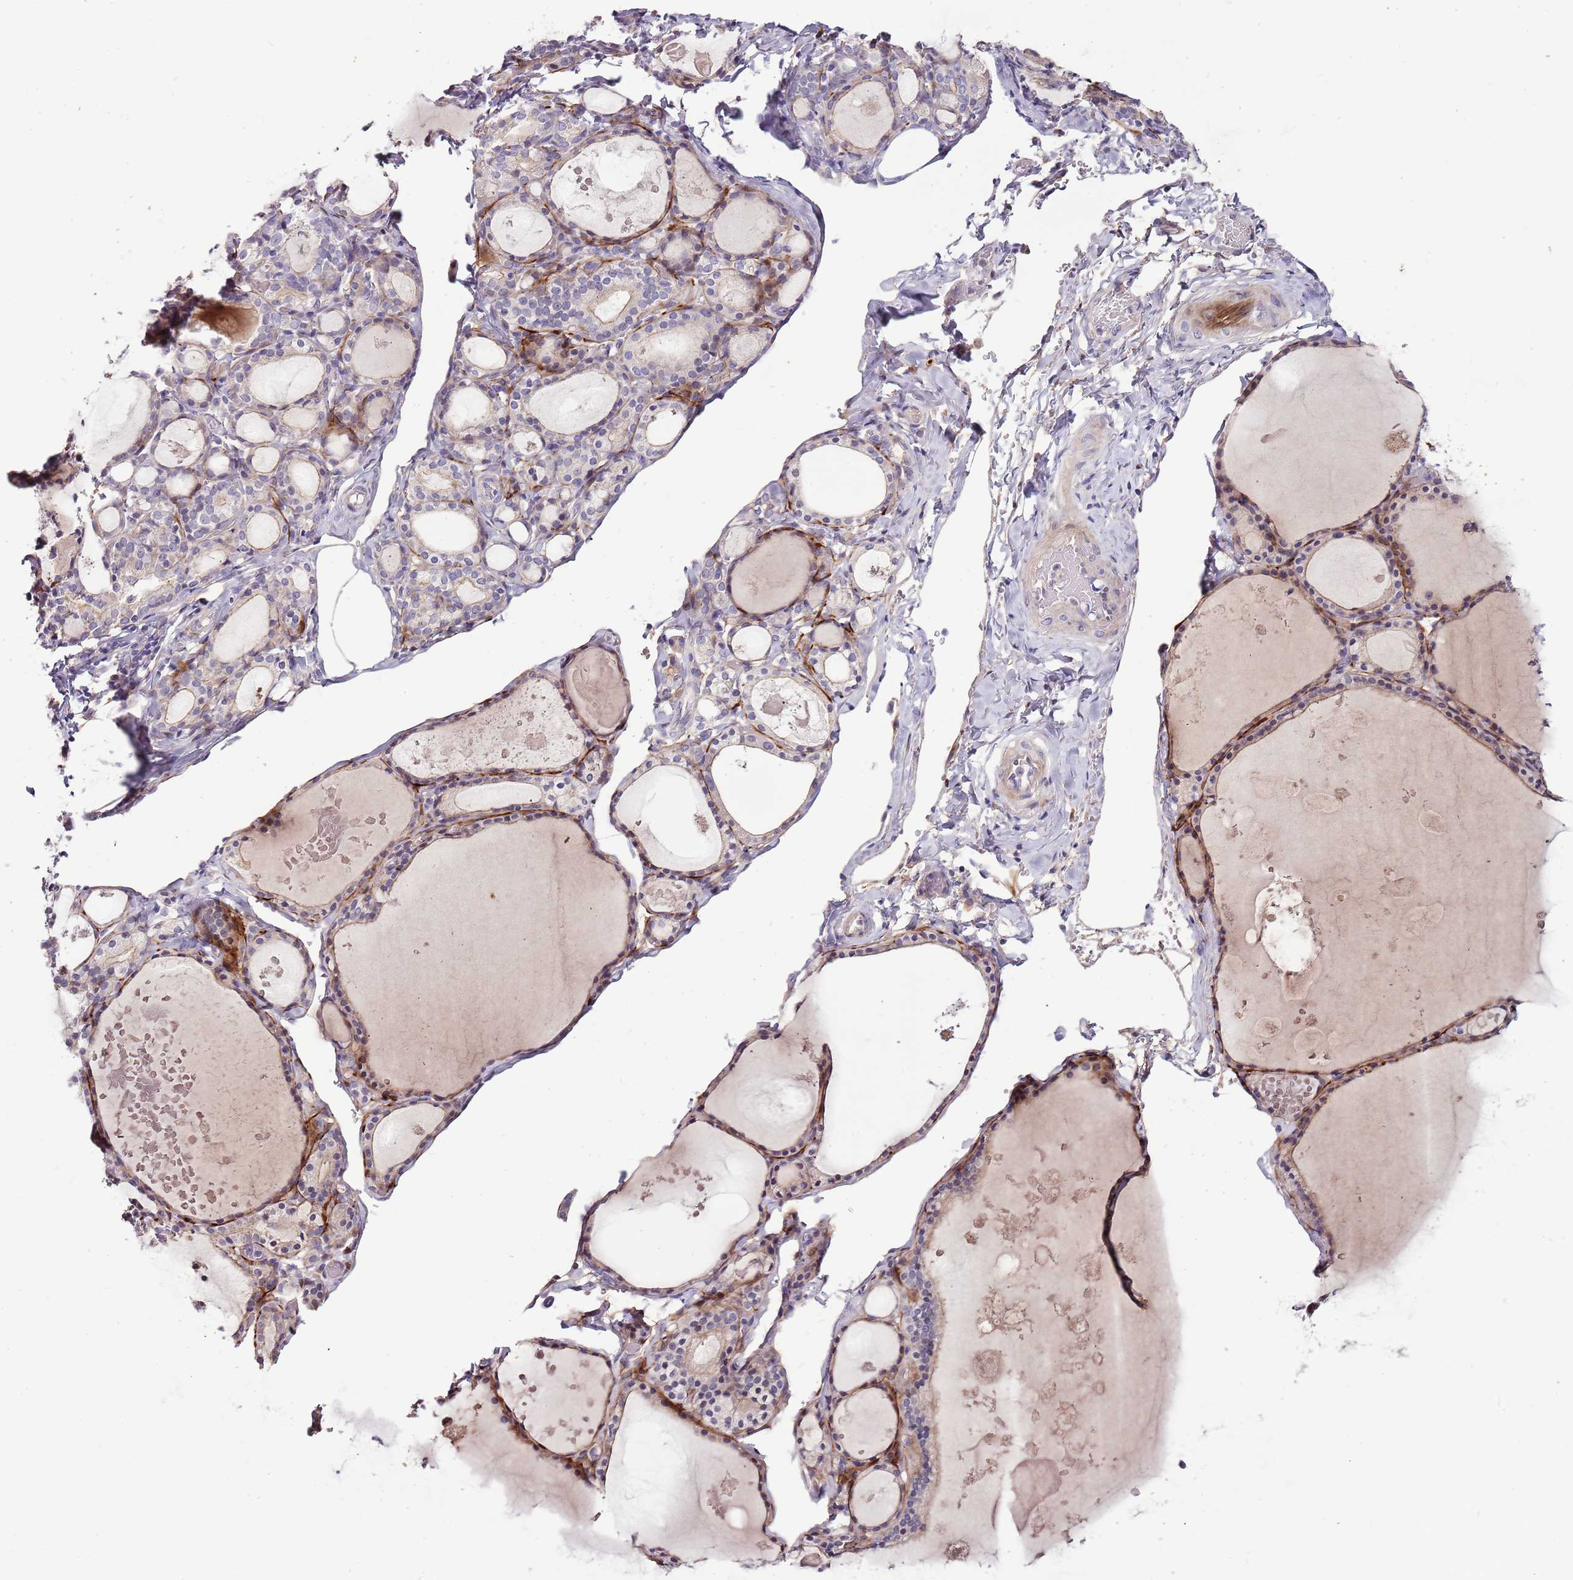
{"staining": {"intensity": "weak", "quantity": "<25%", "location": "cytoplasmic/membranous"}, "tissue": "thyroid gland", "cell_type": "Glandular cells", "image_type": "normal", "snomed": [{"axis": "morphology", "description": "Normal tissue, NOS"}, {"axis": "topography", "description": "Thyroid gland"}], "caption": "DAB immunohistochemical staining of normal human thyroid gland reveals no significant expression in glandular cells. (DAB (3,3'-diaminobenzidine) immunohistochemistry, high magnification).", "gene": "NKX2", "patient": {"sex": "male", "age": 56}}